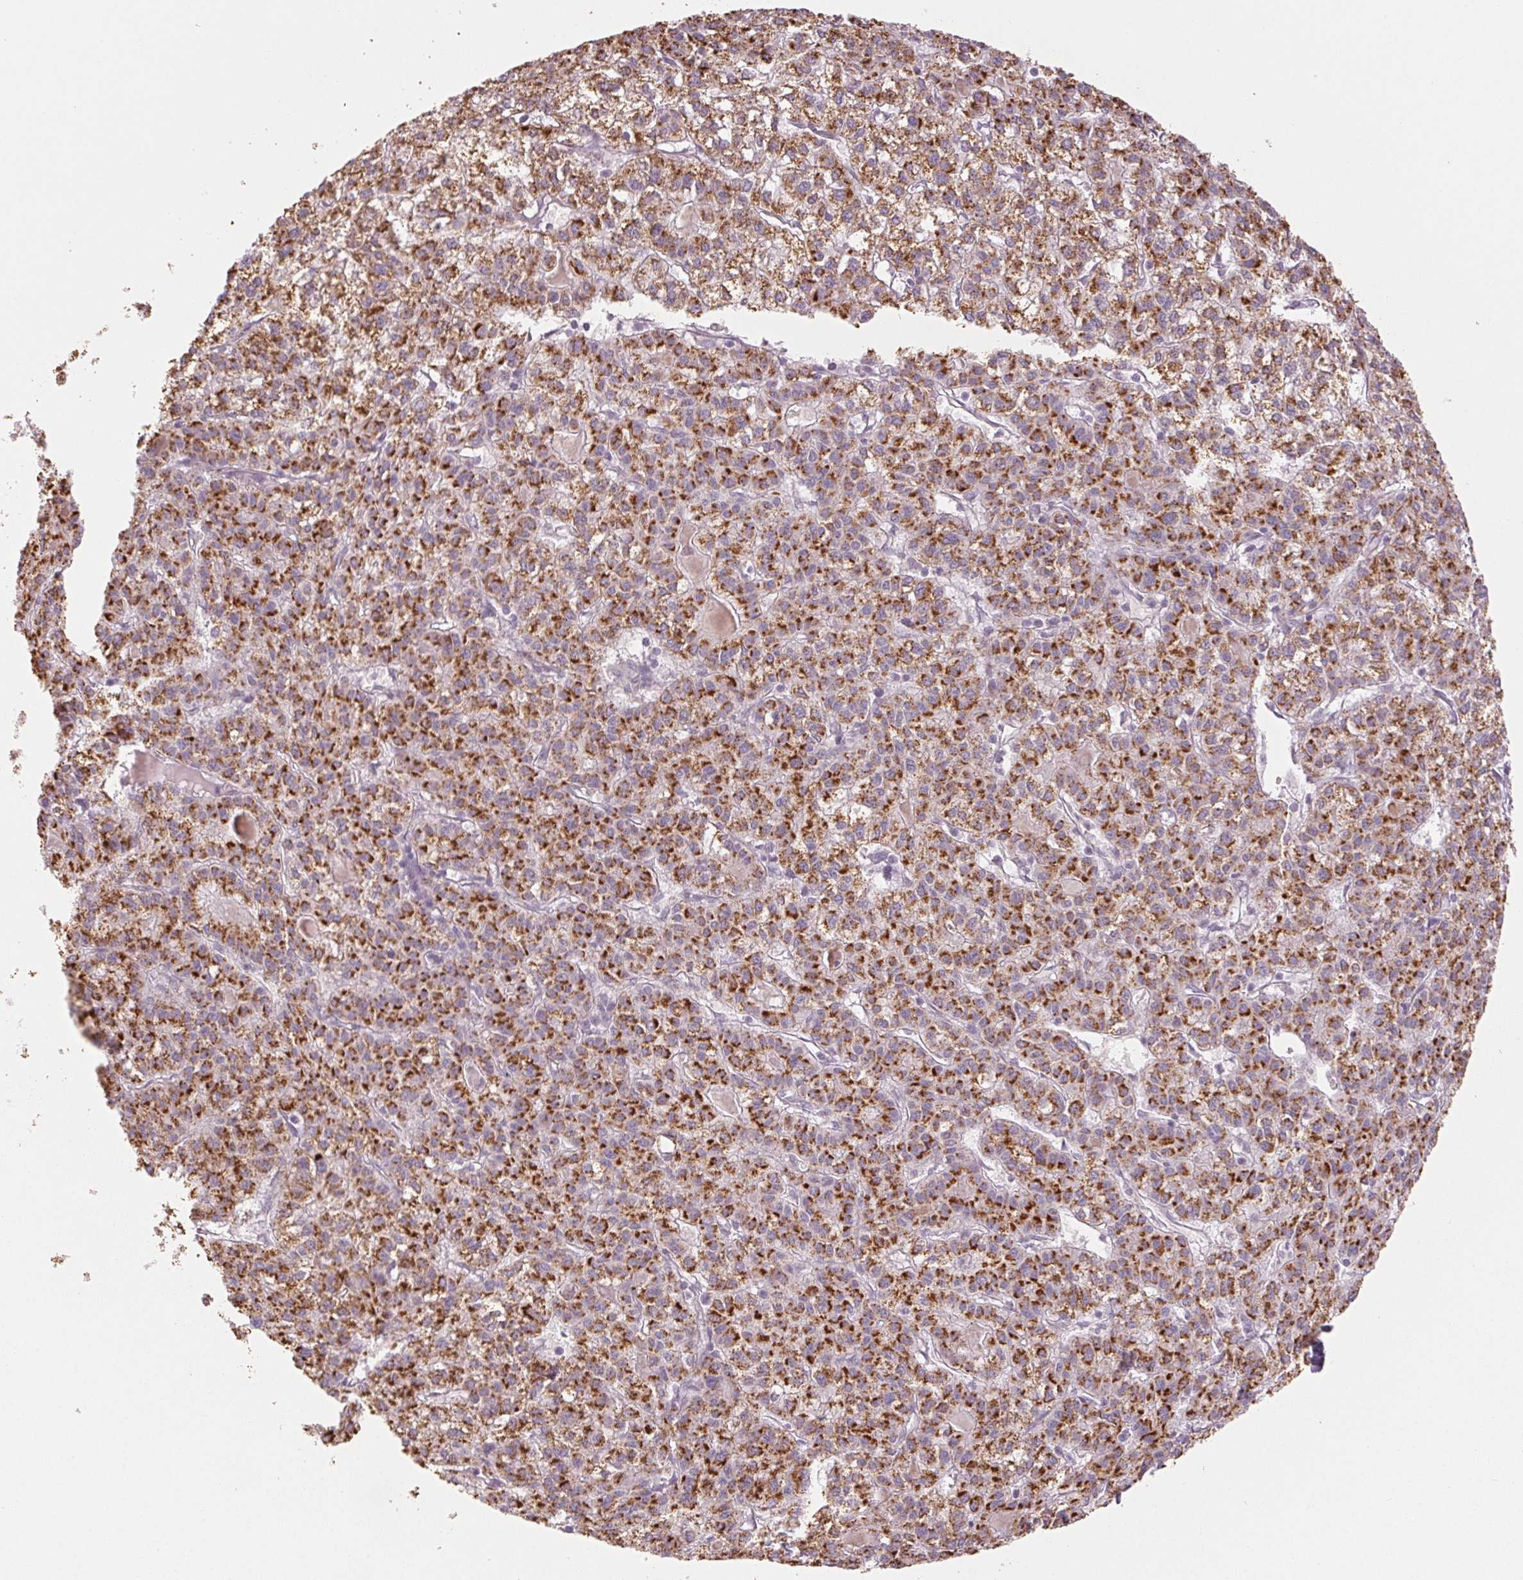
{"staining": {"intensity": "strong", "quantity": ">75%", "location": "cytoplasmic/membranous"}, "tissue": "liver cancer", "cell_type": "Tumor cells", "image_type": "cancer", "snomed": [{"axis": "morphology", "description": "Carcinoma, Hepatocellular, NOS"}, {"axis": "topography", "description": "Liver"}], "caption": "Immunohistochemistry (IHC) histopathology image of neoplastic tissue: liver cancer (hepatocellular carcinoma) stained using IHC displays high levels of strong protein expression localized specifically in the cytoplasmic/membranous of tumor cells, appearing as a cytoplasmic/membranous brown color.", "gene": "EHHADH", "patient": {"sex": "female", "age": 43}}